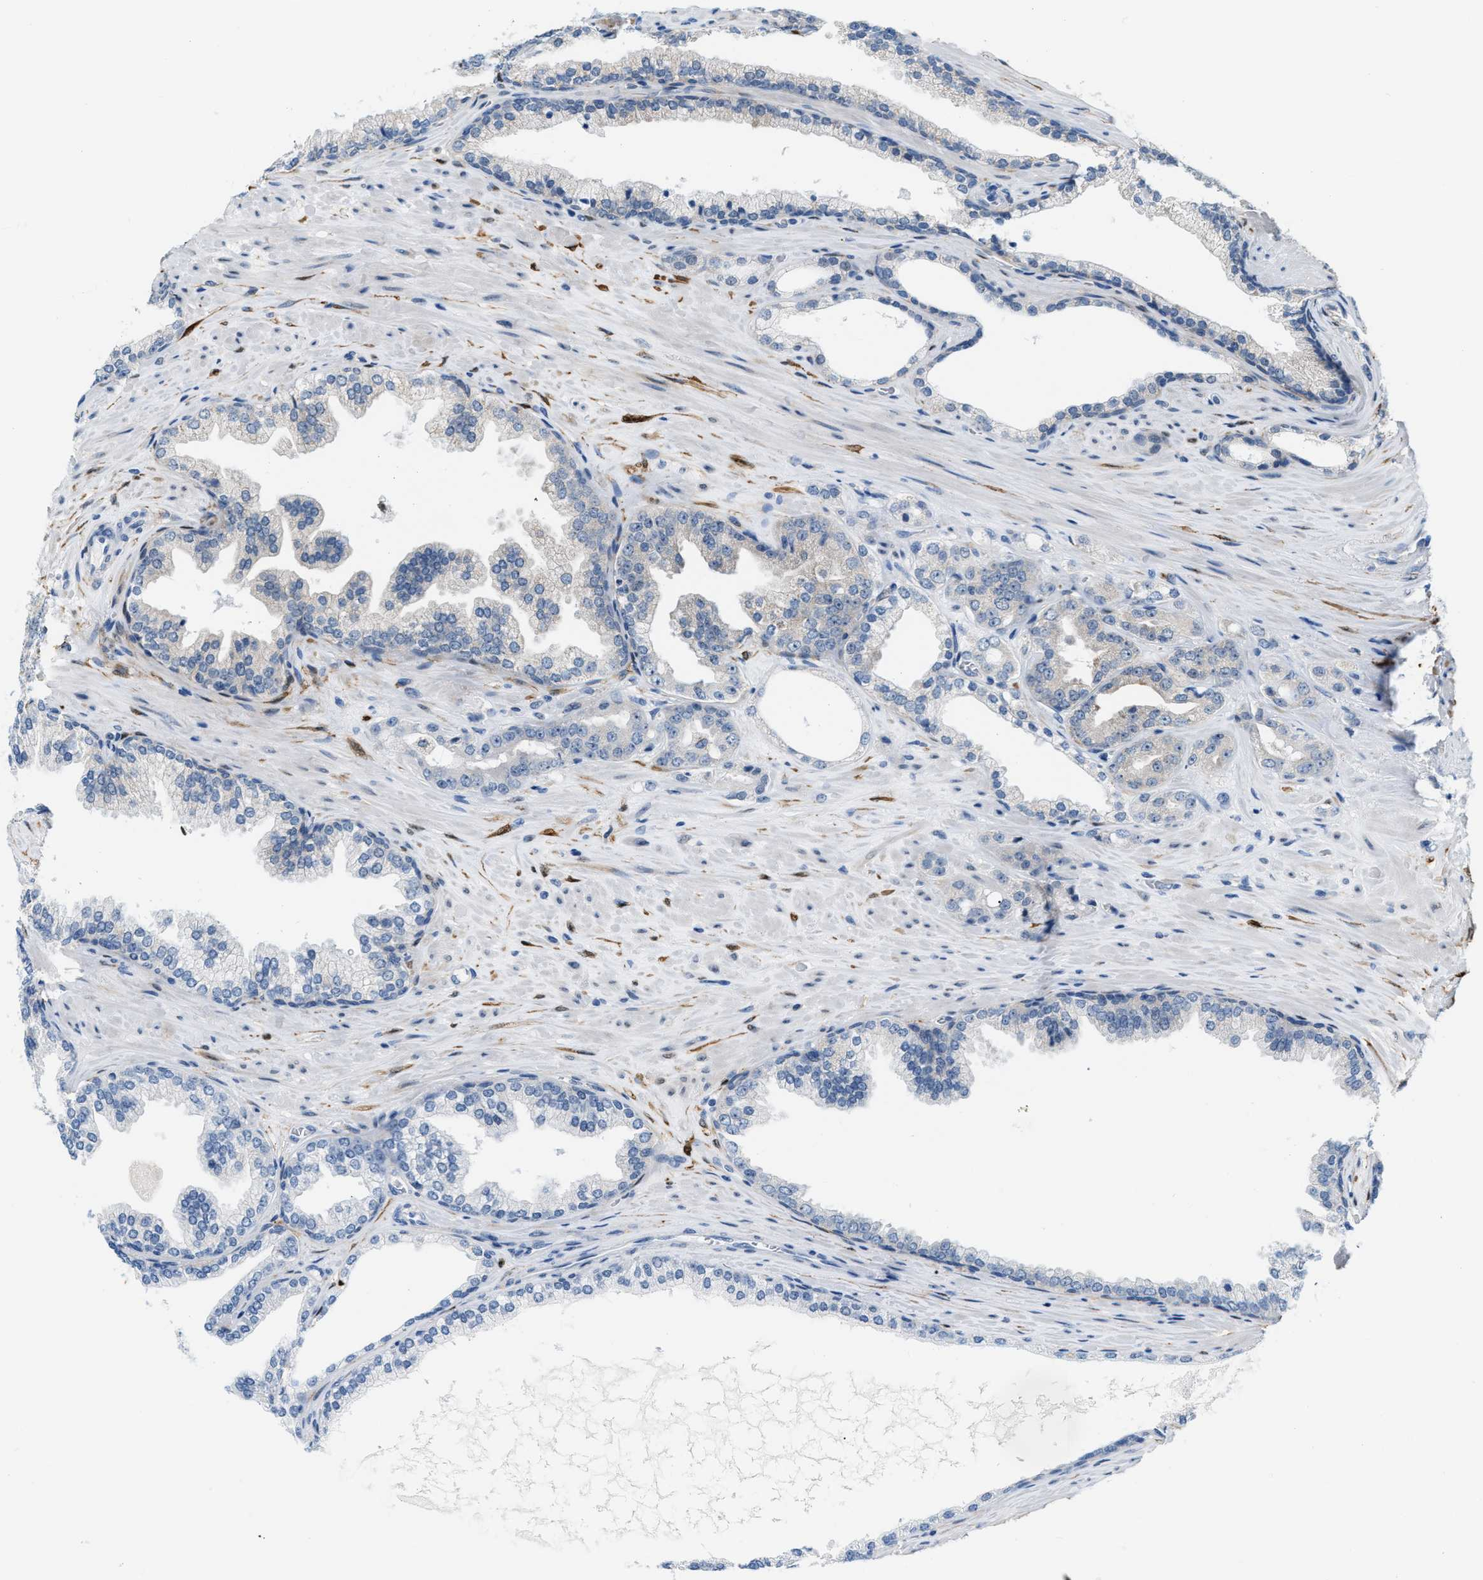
{"staining": {"intensity": "negative", "quantity": "none", "location": "none"}, "tissue": "prostate cancer", "cell_type": "Tumor cells", "image_type": "cancer", "snomed": [{"axis": "morphology", "description": "Adenocarcinoma, High grade"}, {"axis": "topography", "description": "Prostate"}], "caption": "Tumor cells show no significant protein expression in high-grade adenocarcinoma (prostate).", "gene": "PHRF1", "patient": {"sex": "male", "age": 71}}